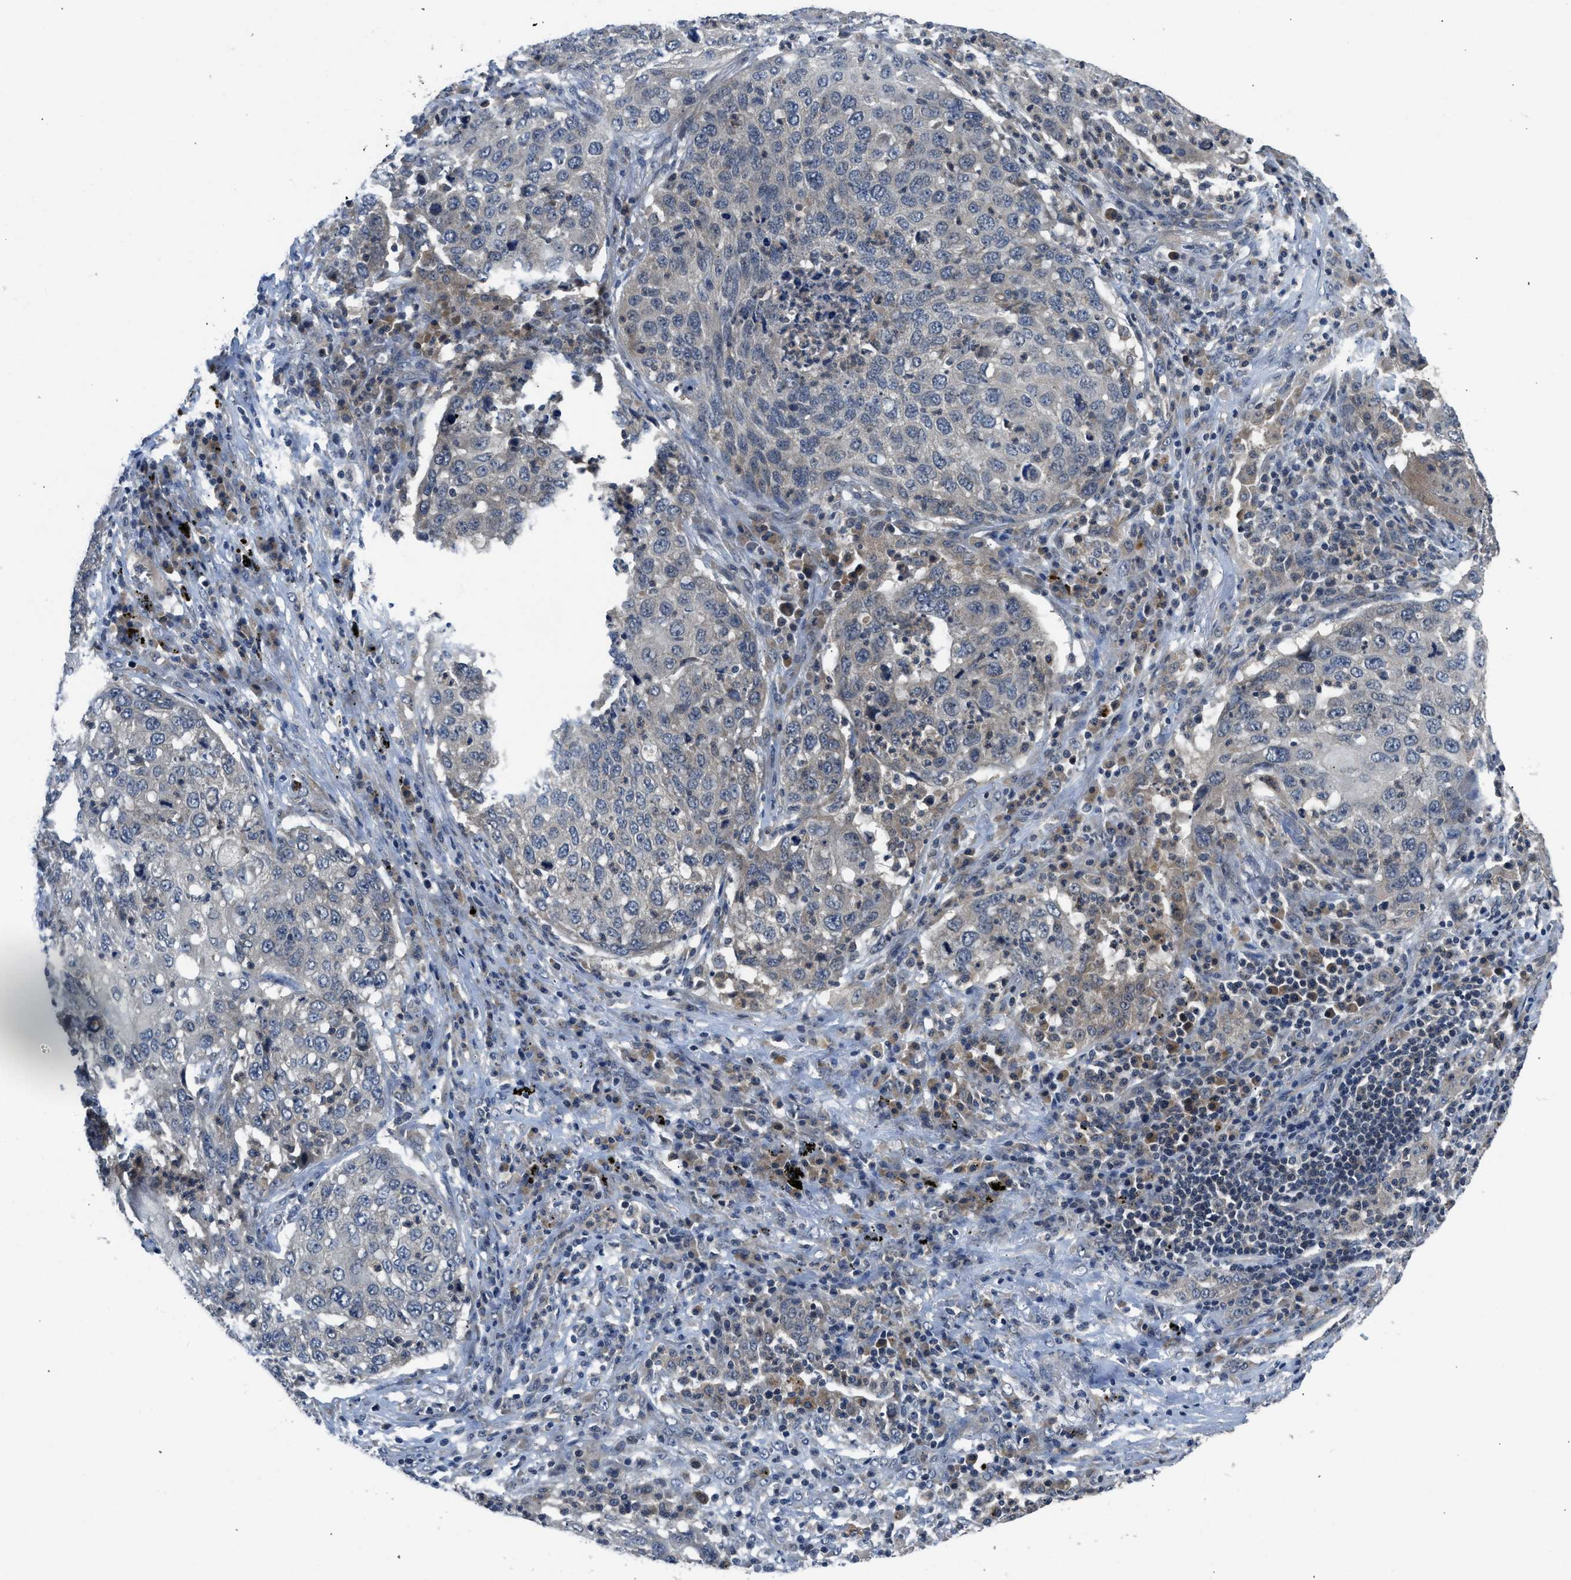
{"staining": {"intensity": "weak", "quantity": ">75%", "location": "cytoplasmic/membranous"}, "tissue": "lung cancer", "cell_type": "Tumor cells", "image_type": "cancer", "snomed": [{"axis": "morphology", "description": "Squamous cell carcinoma, NOS"}, {"axis": "topography", "description": "Lung"}], "caption": "An image of lung cancer stained for a protein reveals weak cytoplasmic/membranous brown staining in tumor cells.", "gene": "PDE7A", "patient": {"sex": "female", "age": 63}}